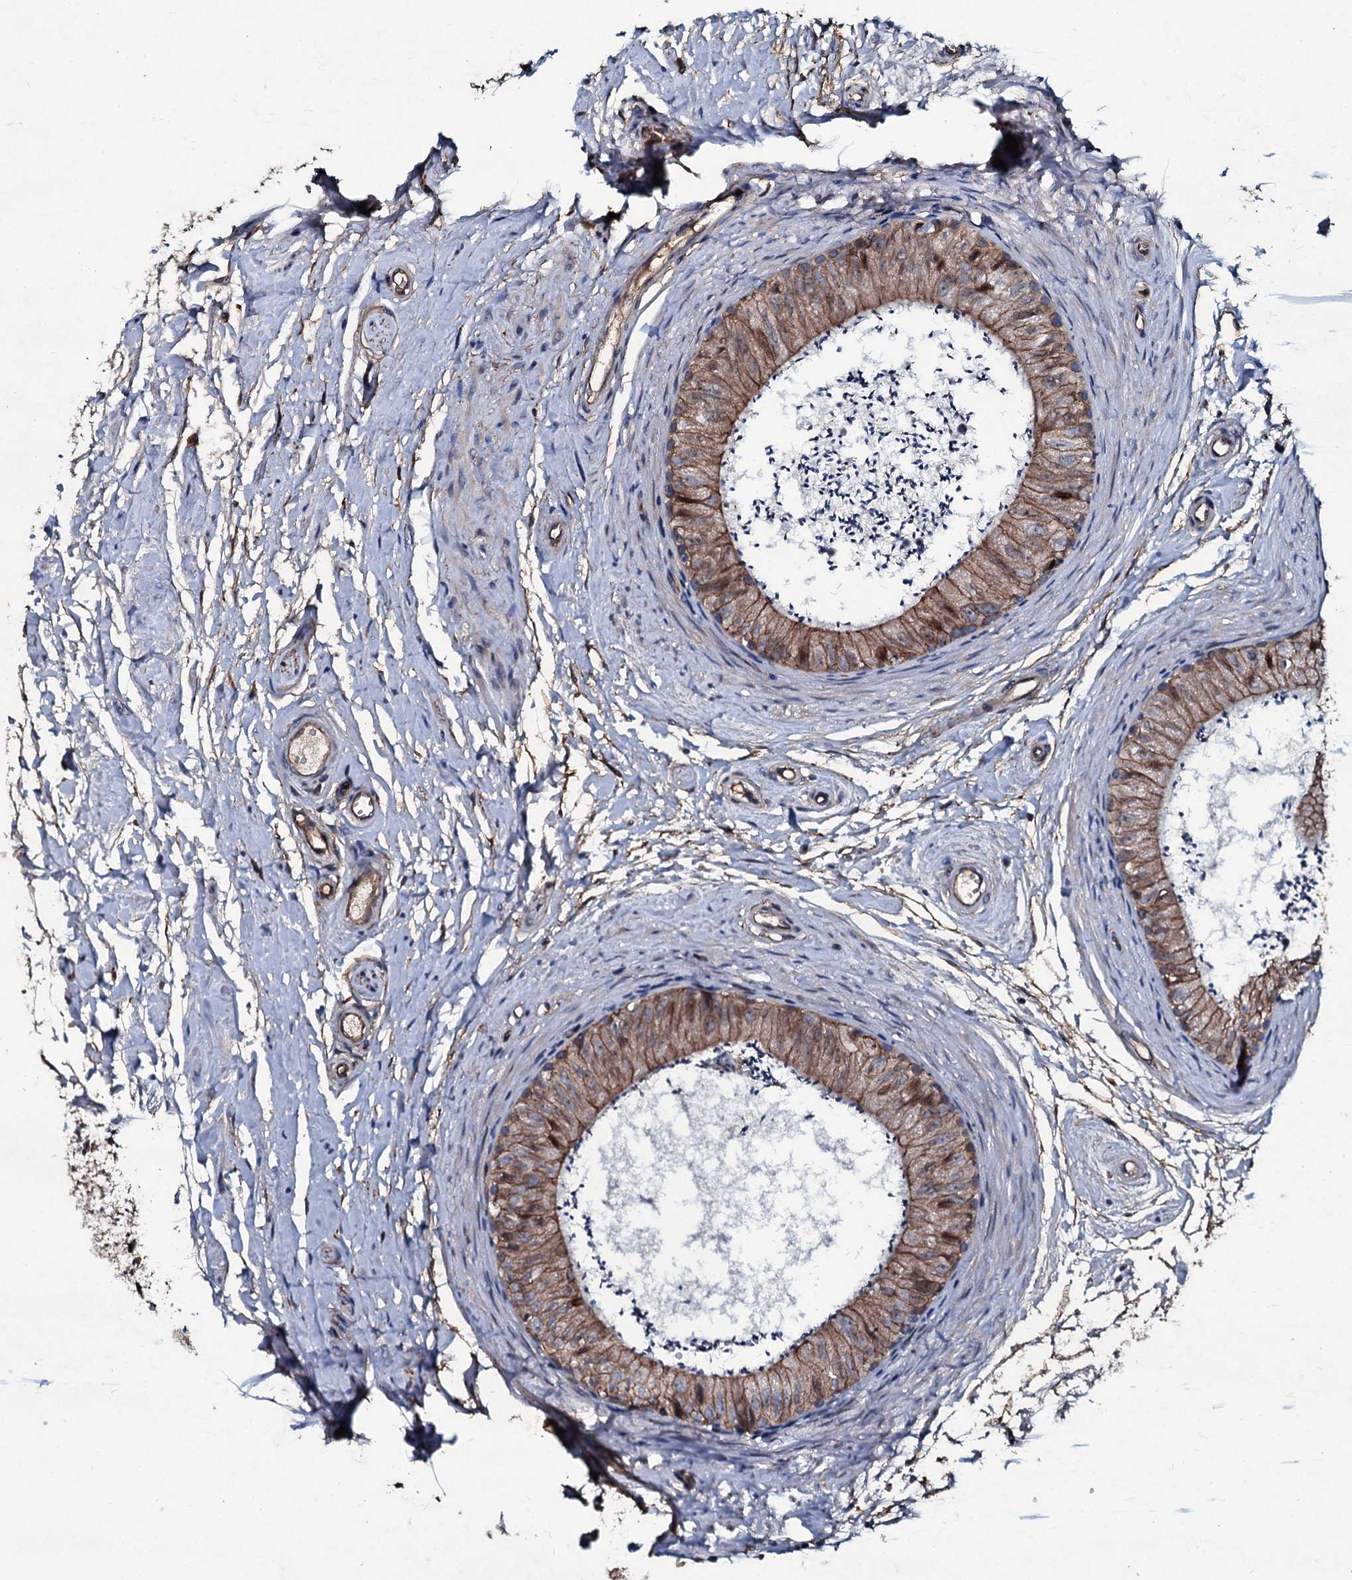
{"staining": {"intensity": "moderate", "quantity": ">75%", "location": "cytoplasmic/membranous"}, "tissue": "epididymis", "cell_type": "Glandular cells", "image_type": "normal", "snomed": [{"axis": "morphology", "description": "Normal tissue, NOS"}, {"axis": "topography", "description": "Epididymis"}], "caption": "Immunohistochemistry (IHC) (DAB) staining of unremarkable epididymis displays moderate cytoplasmic/membranous protein staining in approximately >75% of glandular cells. (Brightfield microscopy of DAB IHC at high magnification).", "gene": "DMAC2", "patient": {"sex": "male", "age": 56}}